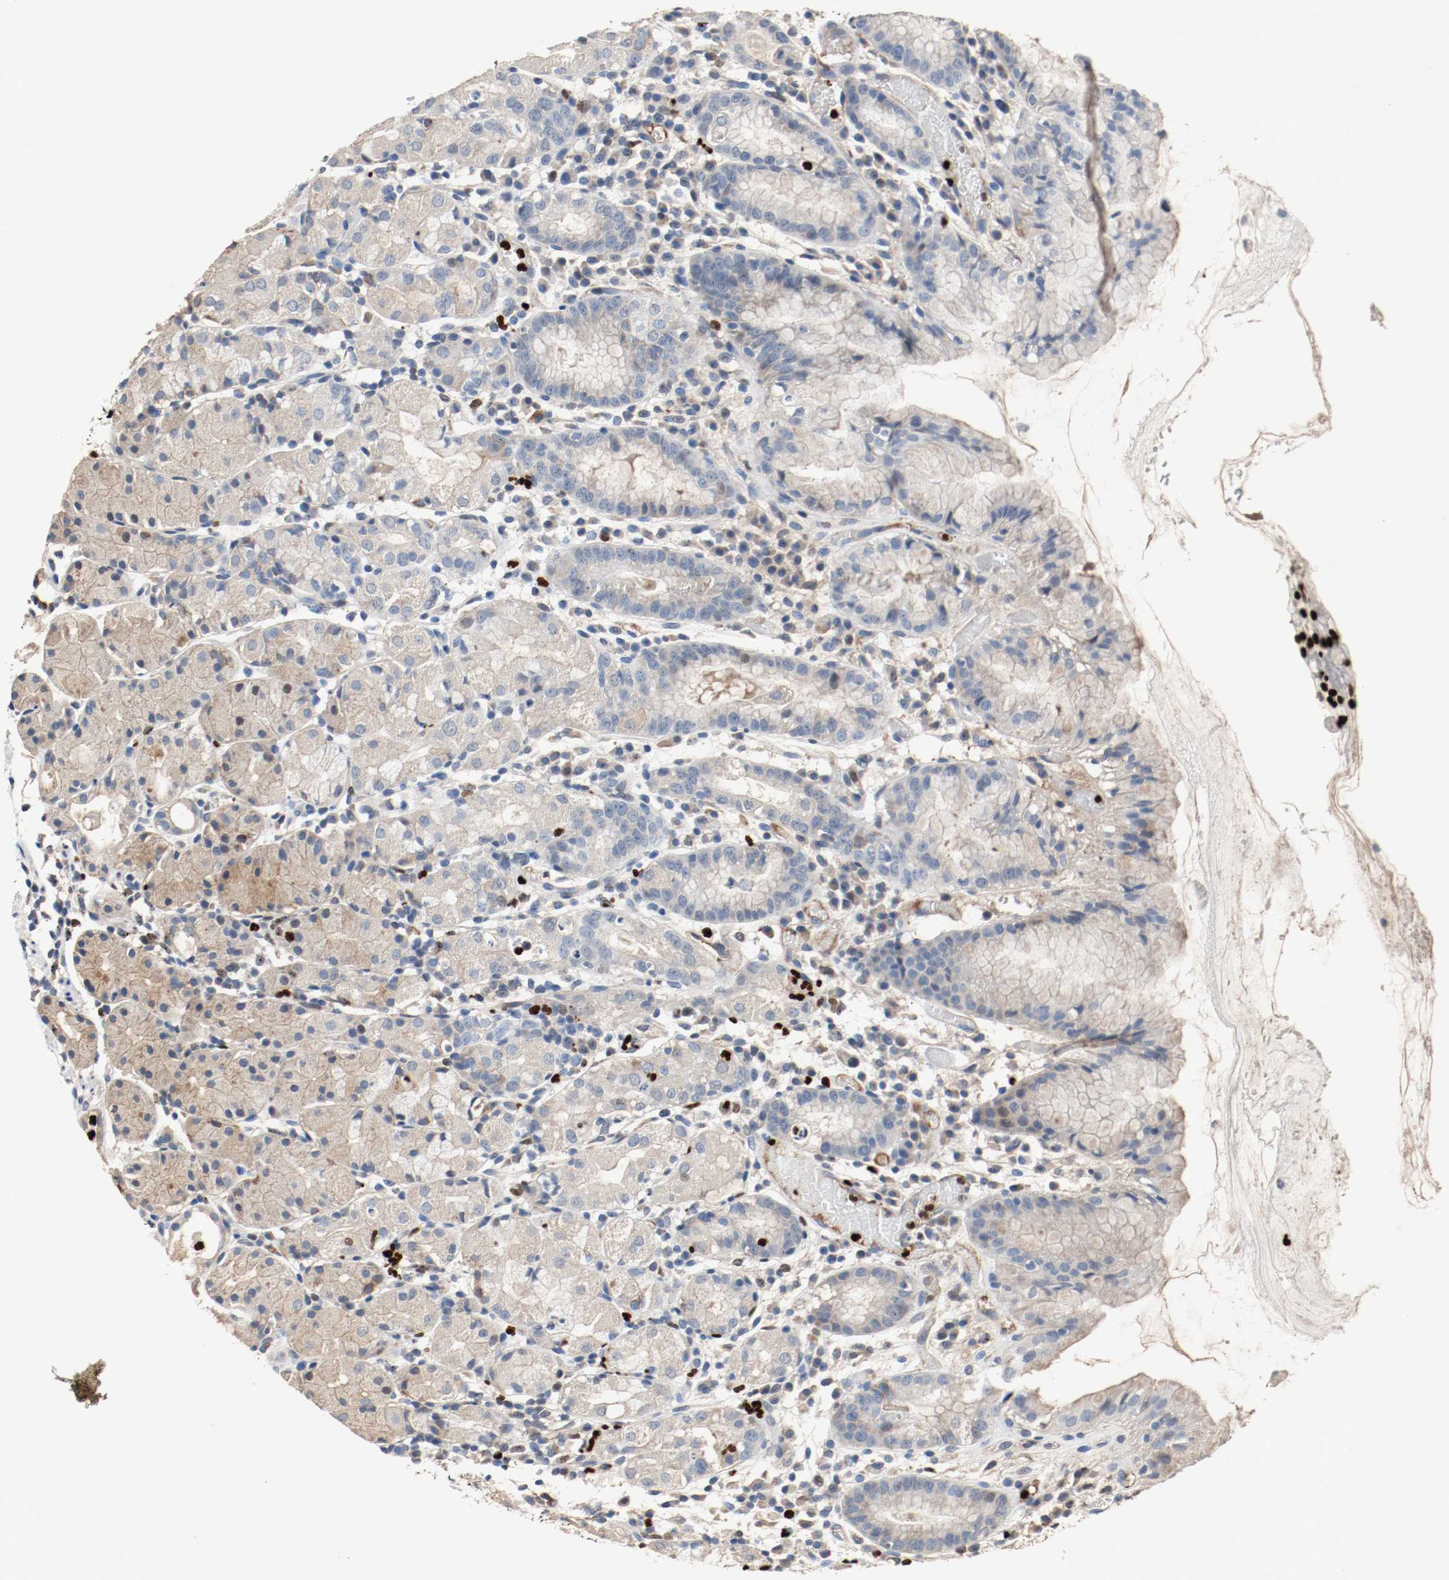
{"staining": {"intensity": "moderate", "quantity": "<25%", "location": "cytoplasmic/membranous"}, "tissue": "stomach", "cell_type": "Glandular cells", "image_type": "normal", "snomed": [{"axis": "morphology", "description": "Normal tissue, NOS"}, {"axis": "topography", "description": "Stomach"}, {"axis": "topography", "description": "Stomach, lower"}], "caption": "Protein expression analysis of normal stomach displays moderate cytoplasmic/membranous expression in about <25% of glandular cells. (IHC, brightfield microscopy, high magnification).", "gene": "BLK", "patient": {"sex": "female", "age": 75}}